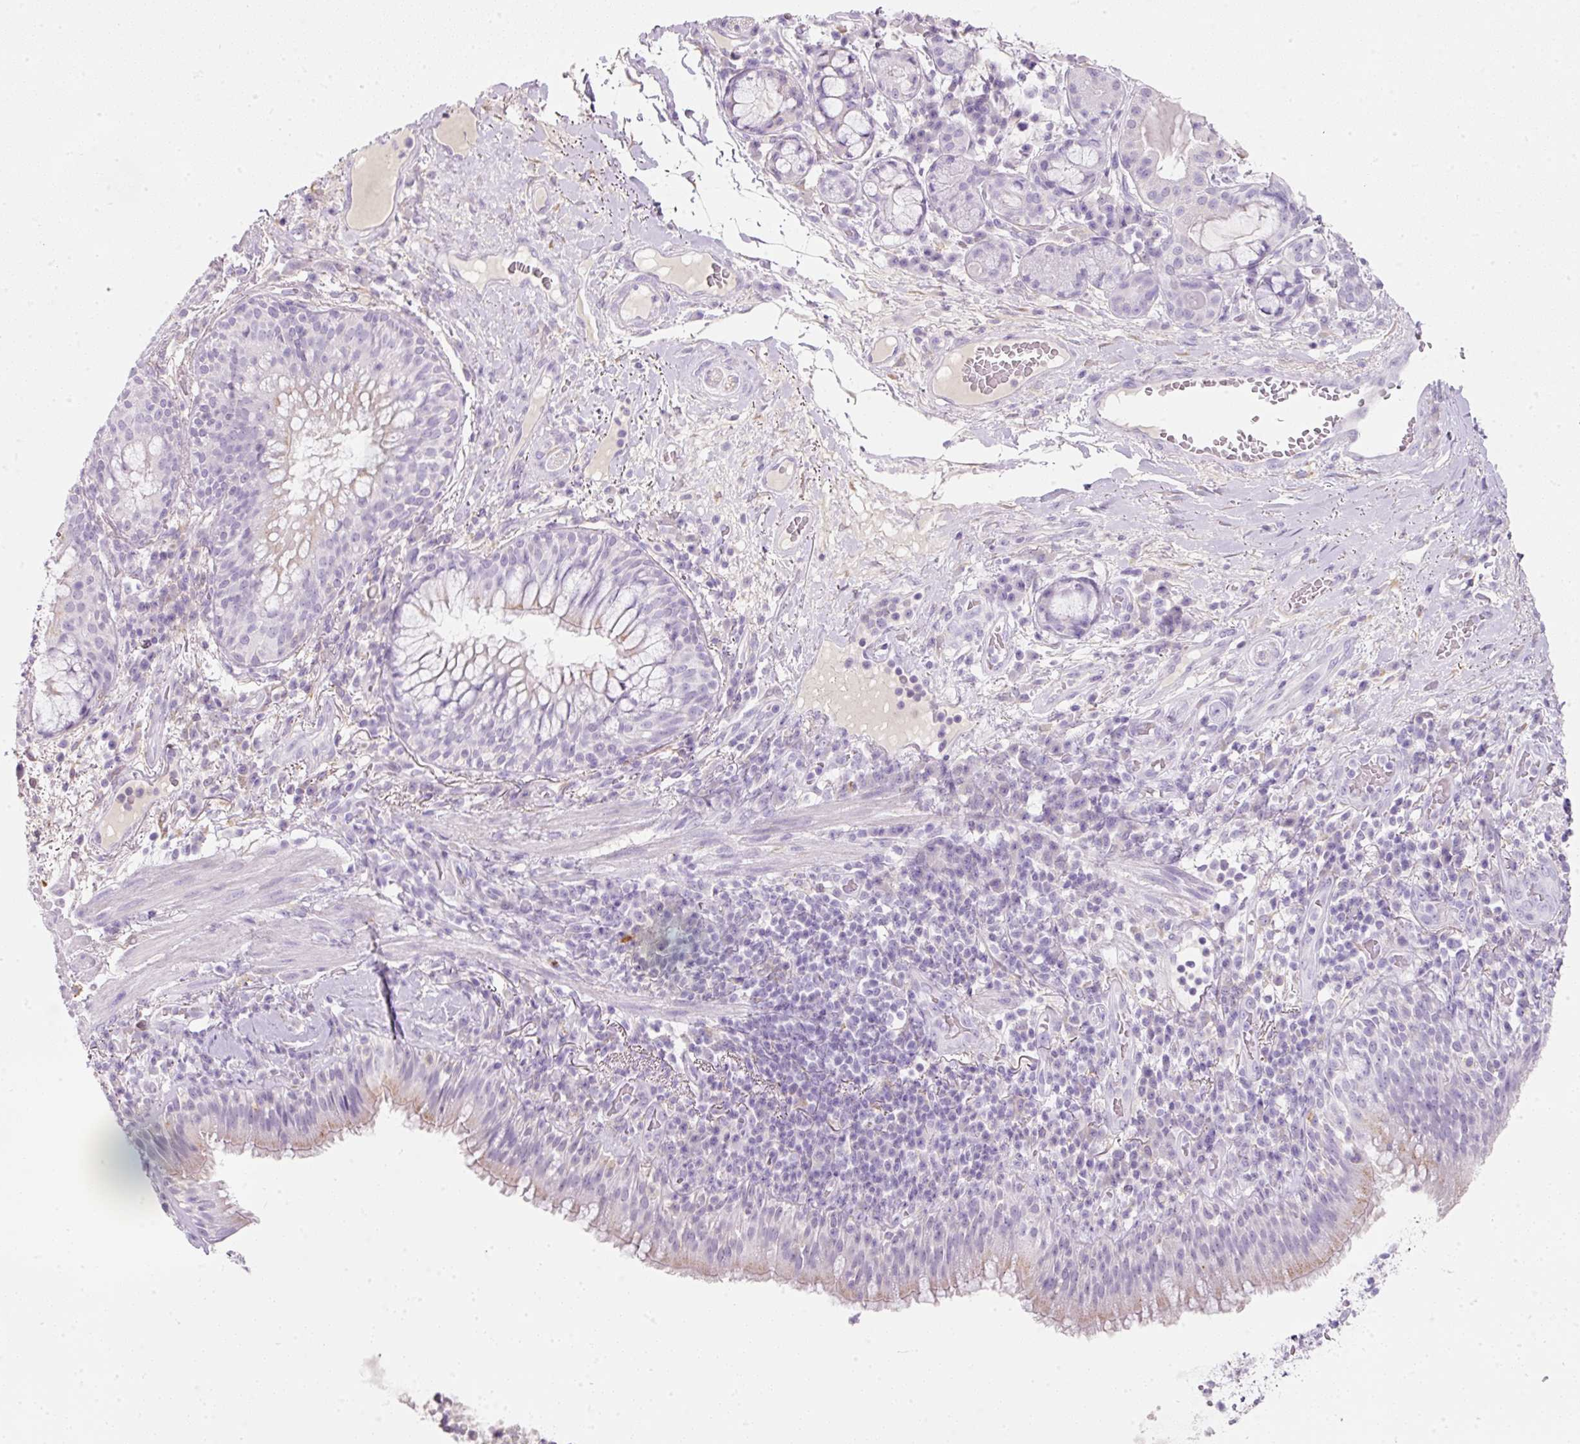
{"staining": {"intensity": "weak", "quantity": "<25%", "location": "cytoplasmic/membranous"}, "tissue": "bronchus", "cell_type": "Respiratory epithelial cells", "image_type": "normal", "snomed": [{"axis": "morphology", "description": "Normal tissue, NOS"}, {"axis": "topography", "description": "Cartilage tissue"}, {"axis": "topography", "description": "Bronchus"}], "caption": "The micrograph exhibits no staining of respiratory epithelial cells in benign bronchus.", "gene": "DNM1", "patient": {"sex": "male", "age": 56}}